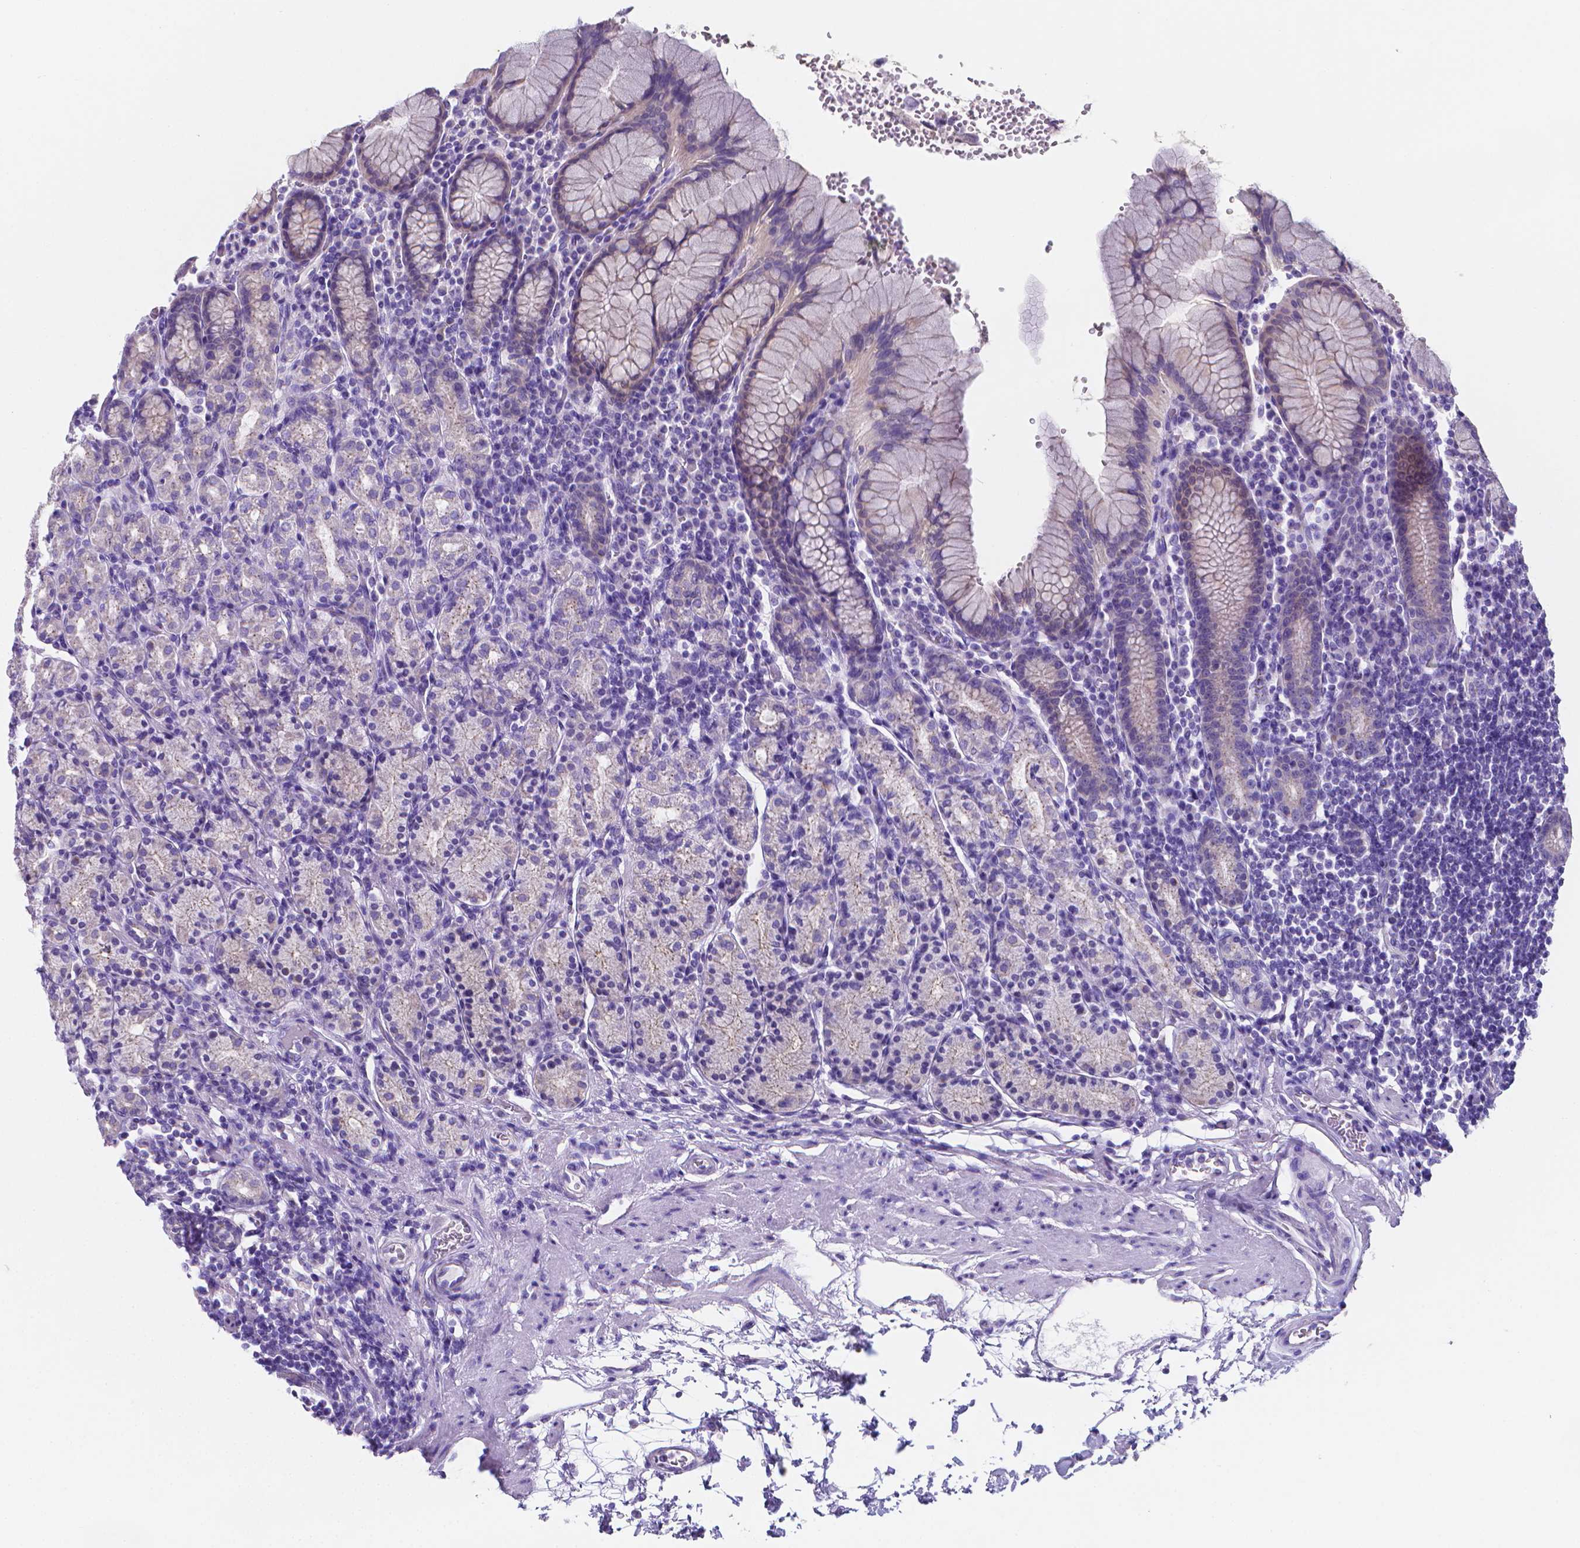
{"staining": {"intensity": "negative", "quantity": "none", "location": "none"}, "tissue": "stomach", "cell_type": "Glandular cells", "image_type": "normal", "snomed": [{"axis": "morphology", "description": "Normal tissue, NOS"}, {"axis": "topography", "description": "Stomach, upper"}, {"axis": "topography", "description": "Stomach"}], "caption": "This histopathology image is of unremarkable stomach stained with IHC to label a protein in brown with the nuclei are counter-stained blue. There is no expression in glandular cells.", "gene": "LRRC73", "patient": {"sex": "male", "age": 62}}